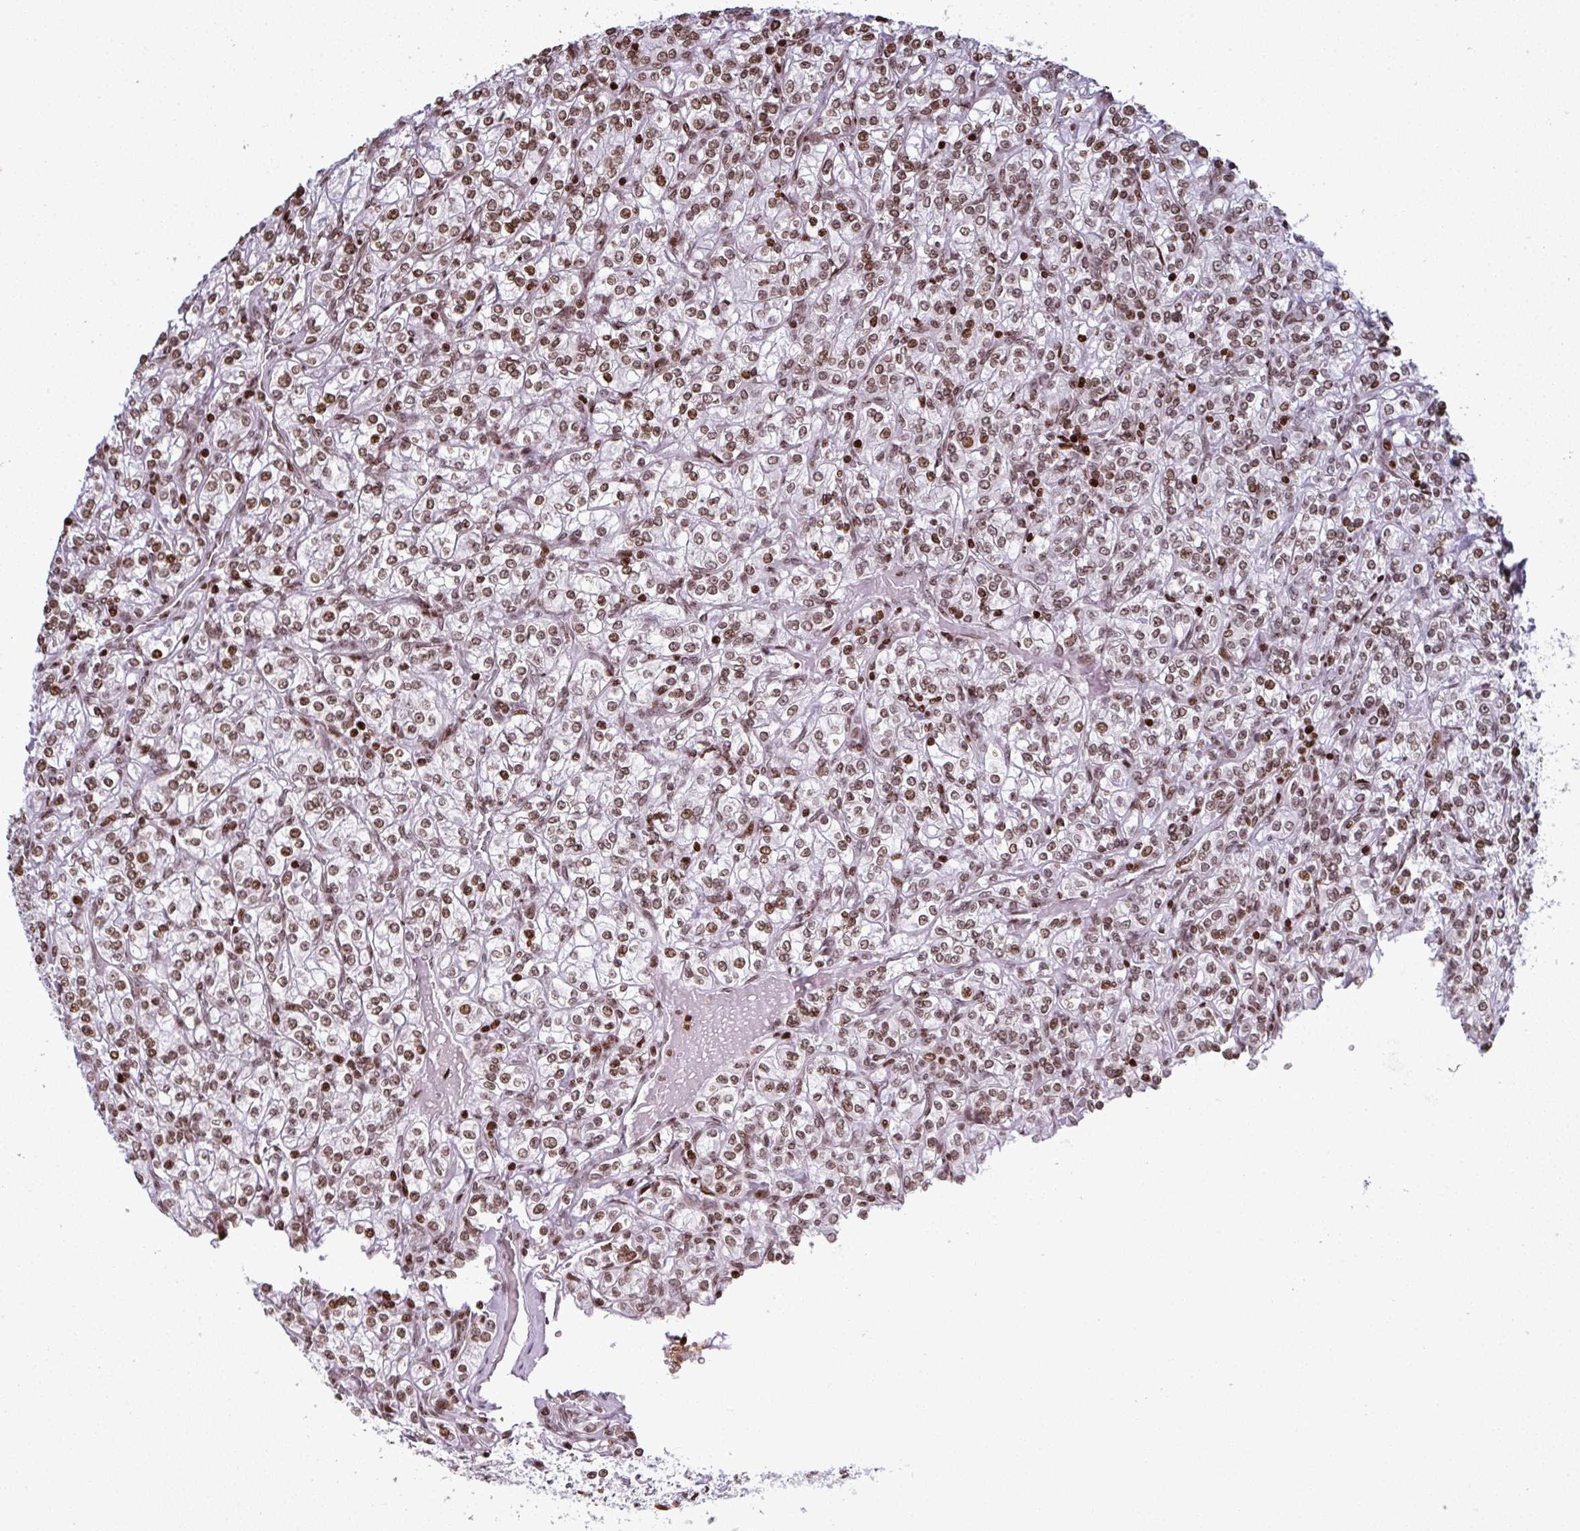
{"staining": {"intensity": "moderate", "quantity": ">75%", "location": "nuclear"}, "tissue": "renal cancer", "cell_type": "Tumor cells", "image_type": "cancer", "snomed": [{"axis": "morphology", "description": "Adenocarcinoma, NOS"}, {"axis": "topography", "description": "Kidney"}], "caption": "Renal cancer (adenocarcinoma) tissue displays moderate nuclear positivity in approximately >75% of tumor cells, visualized by immunohistochemistry.", "gene": "RASL11A", "patient": {"sex": "male", "age": 77}}